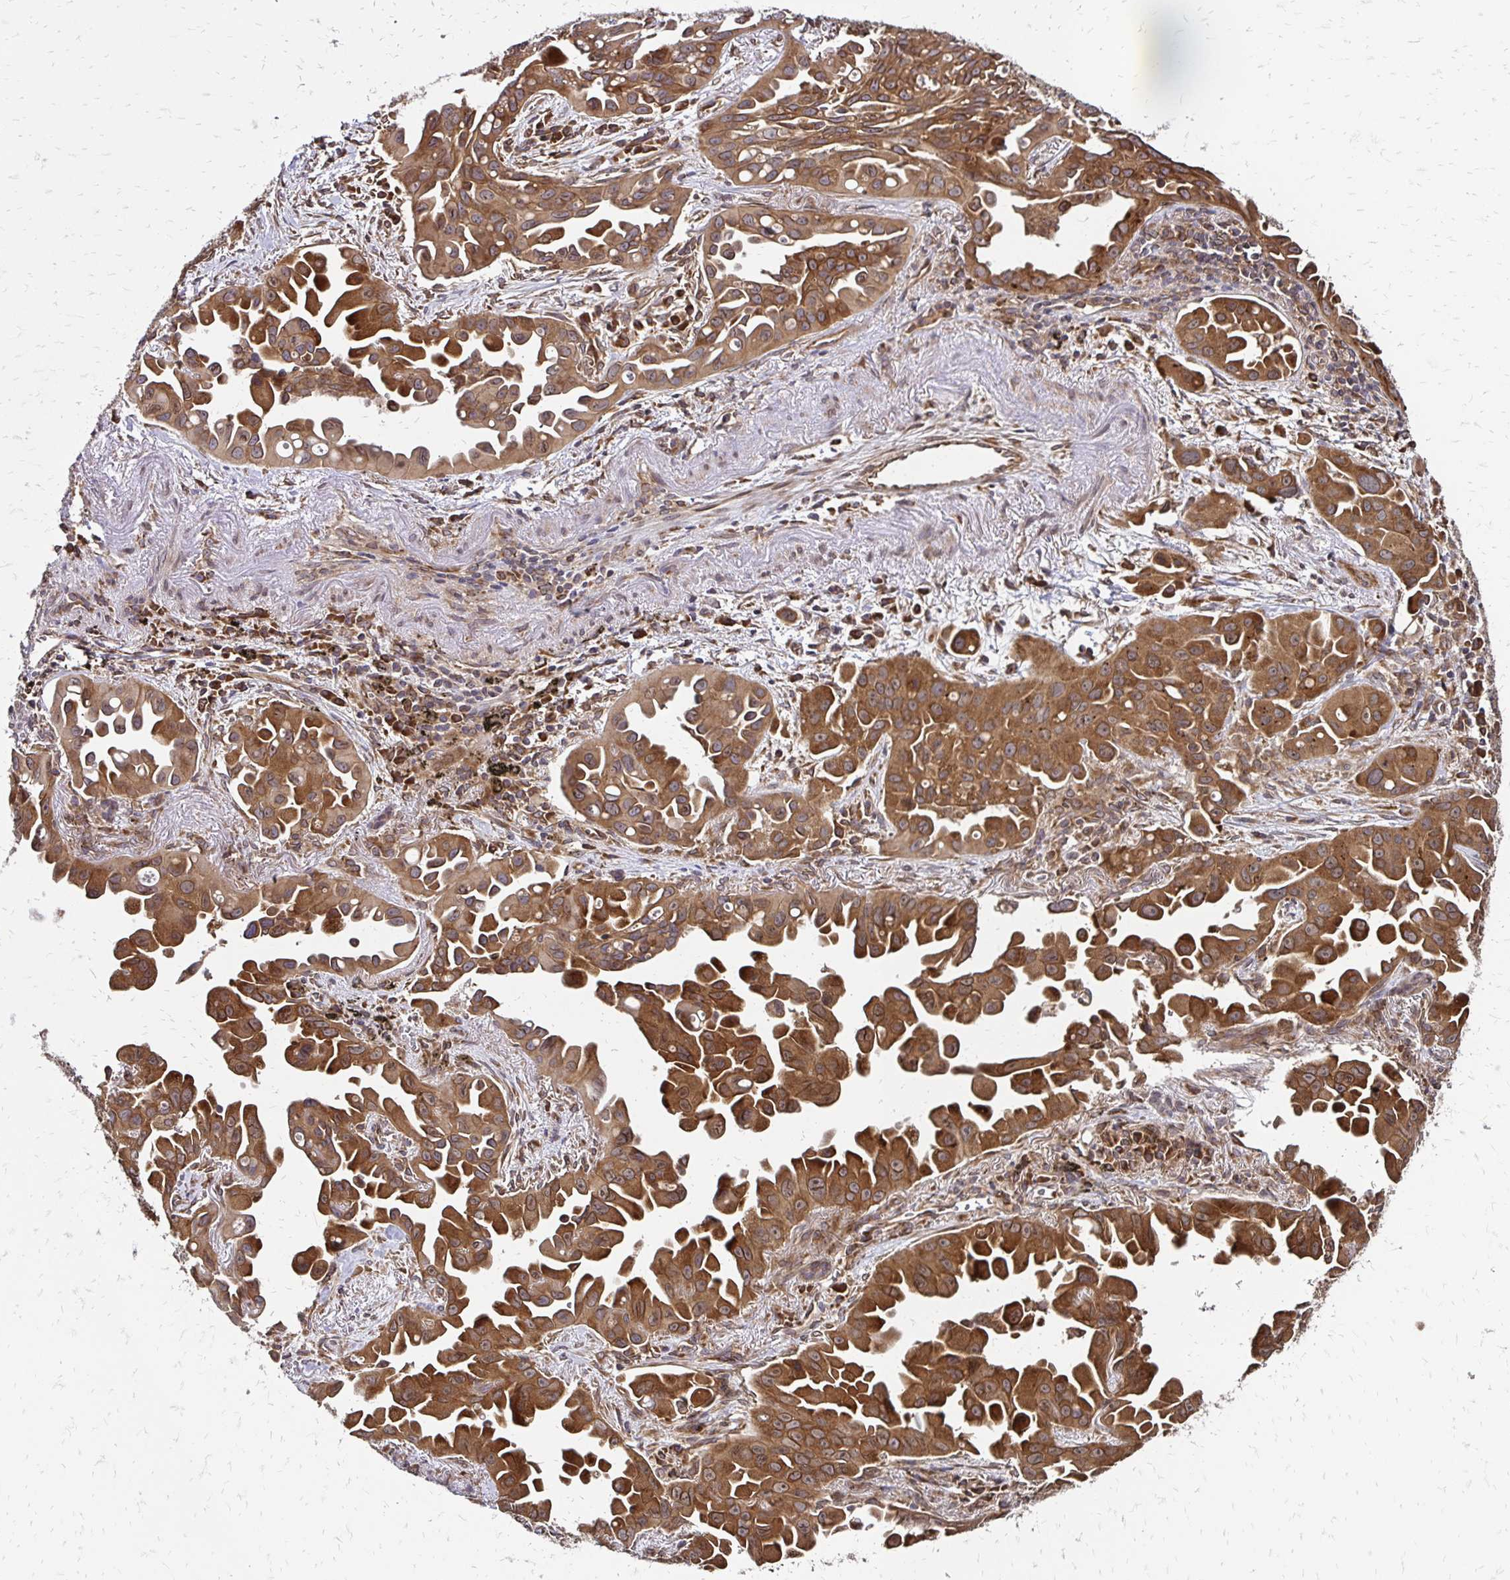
{"staining": {"intensity": "strong", "quantity": ">75%", "location": "cytoplasmic/membranous"}, "tissue": "lung cancer", "cell_type": "Tumor cells", "image_type": "cancer", "snomed": [{"axis": "morphology", "description": "Adenocarcinoma, NOS"}, {"axis": "topography", "description": "Lung"}], "caption": "The immunohistochemical stain shows strong cytoplasmic/membranous expression in tumor cells of lung cancer tissue.", "gene": "ZW10", "patient": {"sex": "male", "age": 68}}